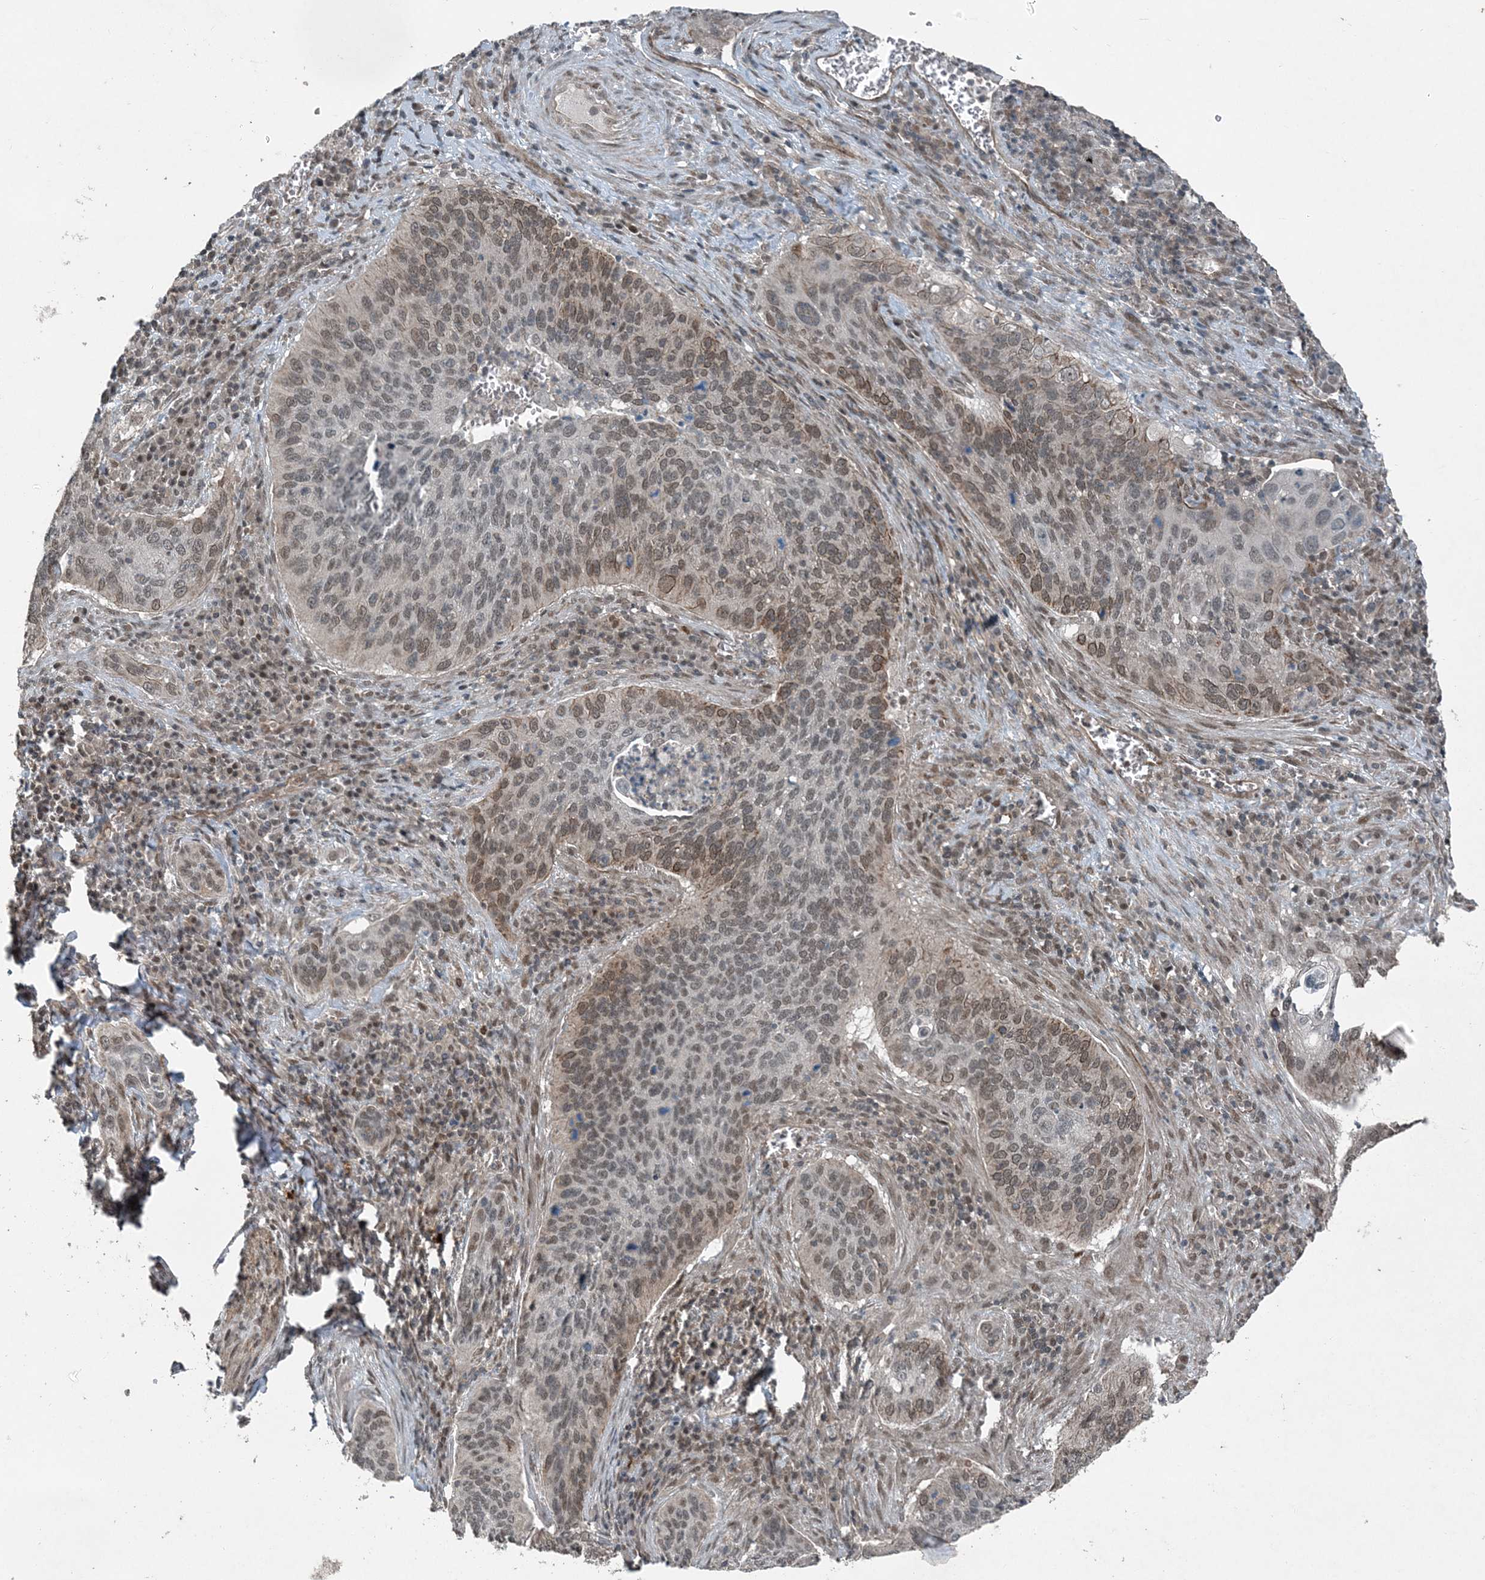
{"staining": {"intensity": "moderate", "quantity": "25%-75%", "location": "cytoplasmic/membranous,nuclear"}, "tissue": "cervical cancer", "cell_type": "Tumor cells", "image_type": "cancer", "snomed": [{"axis": "morphology", "description": "Squamous cell carcinoma, NOS"}, {"axis": "topography", "description": "Cervix"}], "caption": "Protein staining of cervical cancer (squamous cell carcinoma) tissue exhibits moderate cytoplasmic/membranous and nuclear expression in about 25%-75% of tumor cells.", "gene": "COPS7B", "patient": {"sex": "female", "age": 53}}